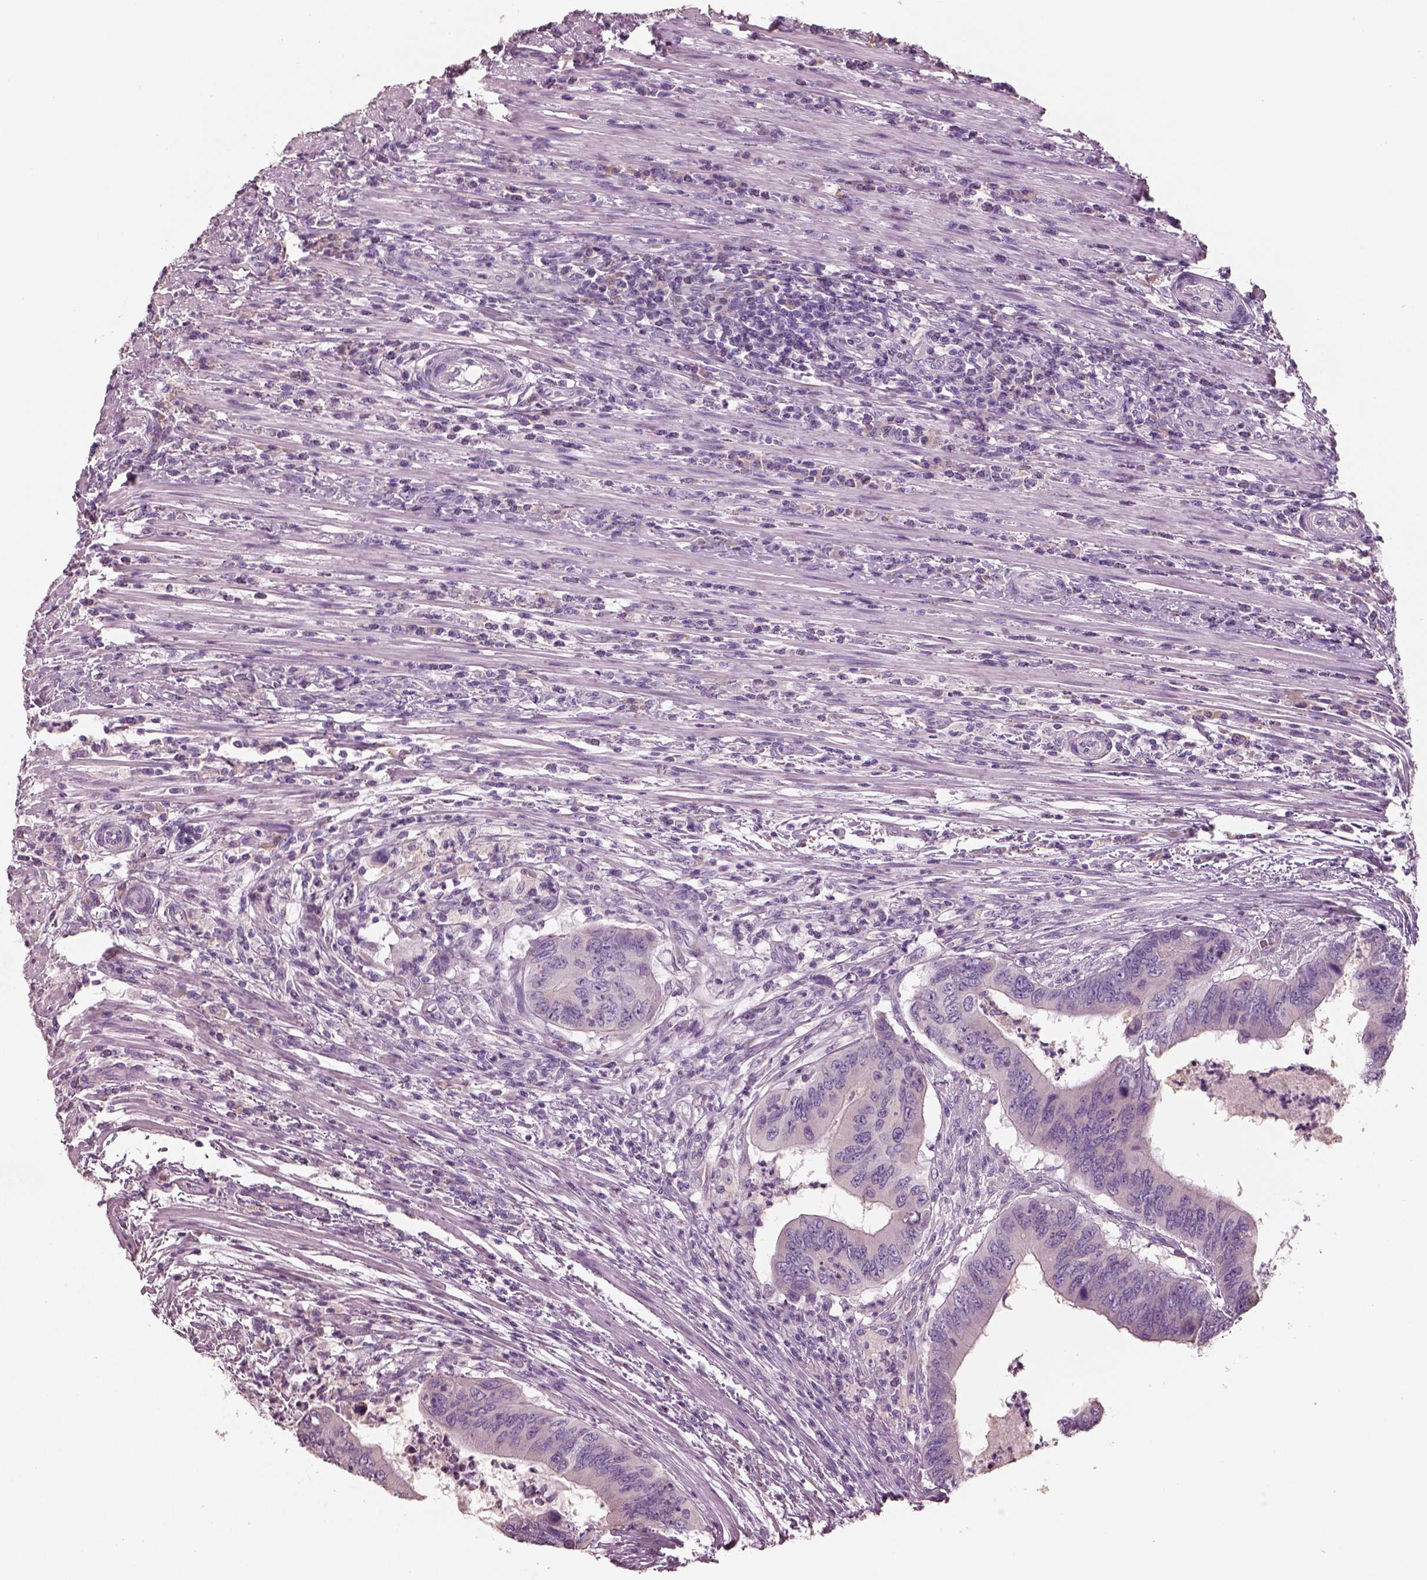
{"staining": {"intensity": "negative", "quantity": "none", "location": "none"}, "tissue": "colorectal cancer", "cell_type": "Tumor cells", "image_type": "cancer", "snomed": [{"axis": "morphology", "description": "Adenocarcinoma, NOS"}, {"axis": "topography", "description": "Colon"}], "caption": "Tumor cells show no significant protein positivity in adenocarcinoma (colorectal).", "gene": "PNOC", "patient": {"sex": "male", "age": 53}}